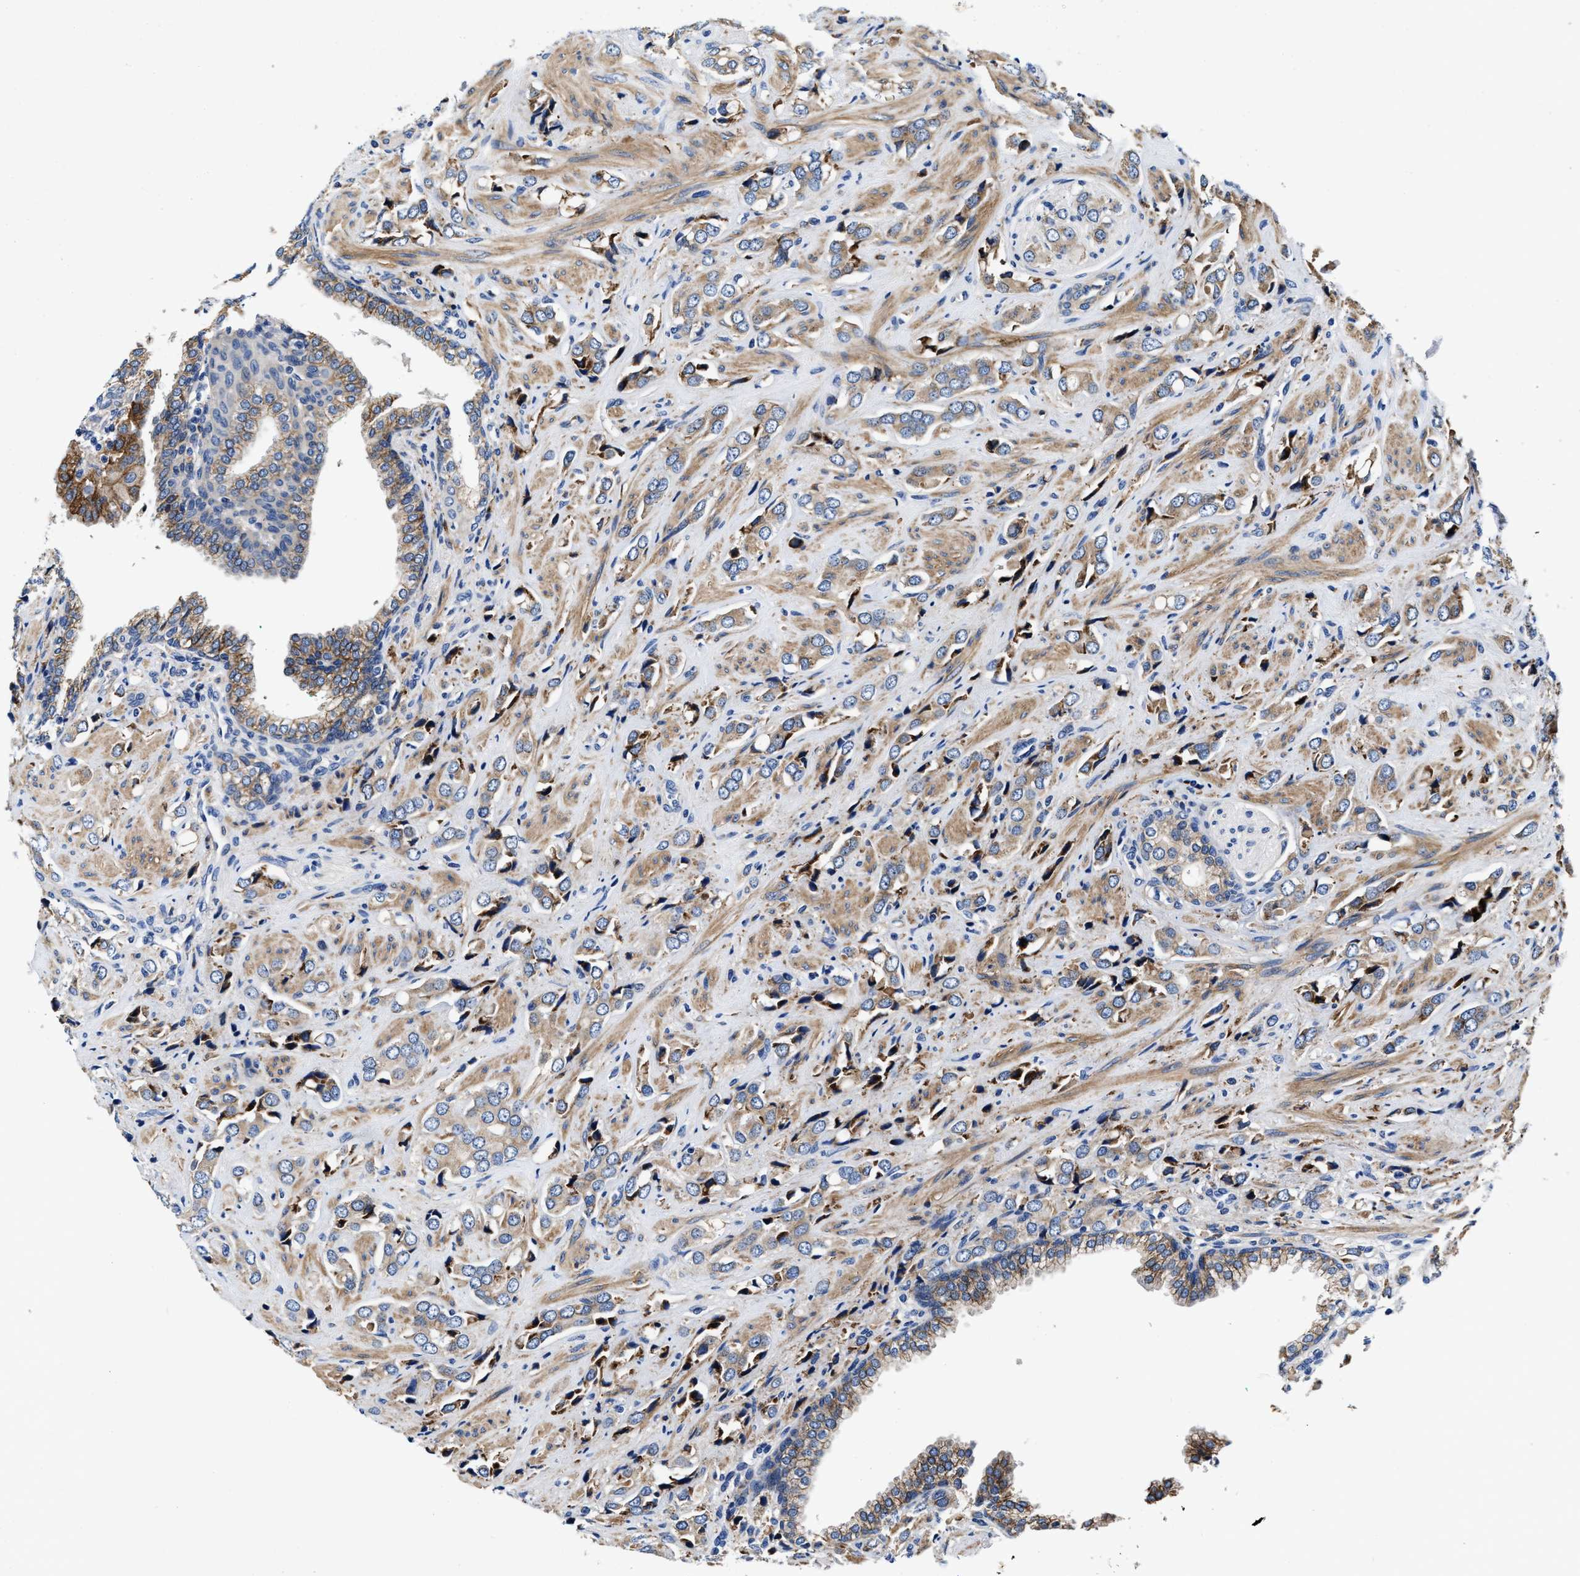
{"staining": {"intensity": "moderate", "quantity": "25%-75%", "location": "cytoplasmic/membranous"}, "tissue": "prostate cancer", "cell_type": "Tumor cells", "image_type": "cancer", "snomed": [{"axis": "morphology", "description": "Adenocarcinoma, High grade"}, {"axis": "topography", "description": "Prostate"}], "caption": "Tumor cells exhibit medium levels of moderate cytoplasmic/membranous expression in about 25%-75% of cells in prostate cancer (adenocarcinoma (high-grade)).", "gene": "SLC12A2", "patient": {"sex": "male", "age": 52}}